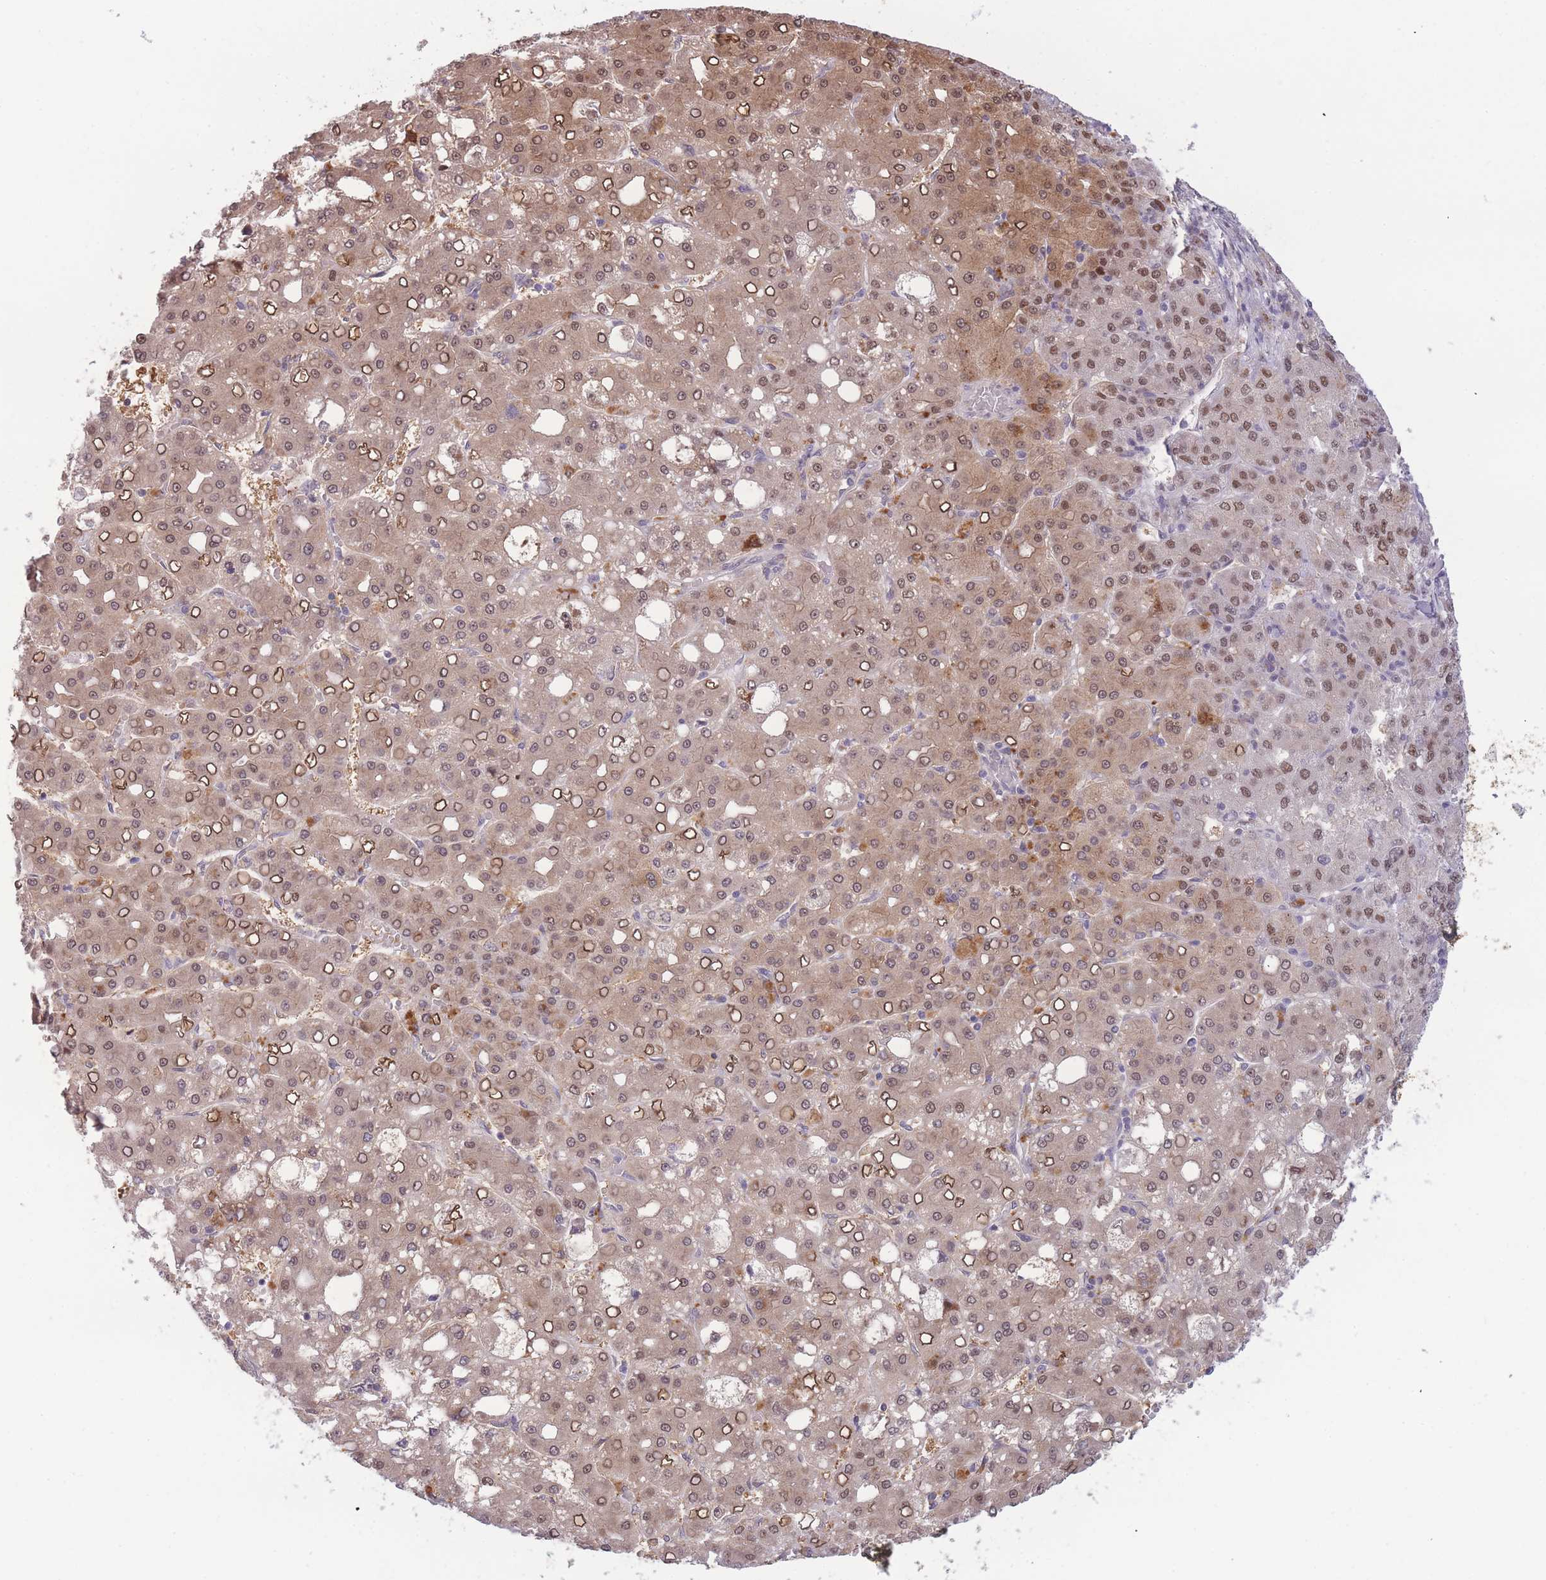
{"staining": {"intensity": "moderate", "quantity": ">75%", "location": "cytoplasmic/membranous,nuclear"}, "tissue": "liver cancer", "cell_type": "Tumor cells", "image_type": "cancer", "snomed": [{"axis": "morphology", "description": "Carcinoma, Hepatocellular, NOS"}, {"axis": "topography", "description": "Liver"}], "caption": "Protein expression analysis of human liver hepatocellular carcinoma reveals moderate cytoplasmic/membranous and nuclear staining in about >75% of tumor cells.", "gene": "DEAF1", "patient": {"sex": "male", "age": 65}}